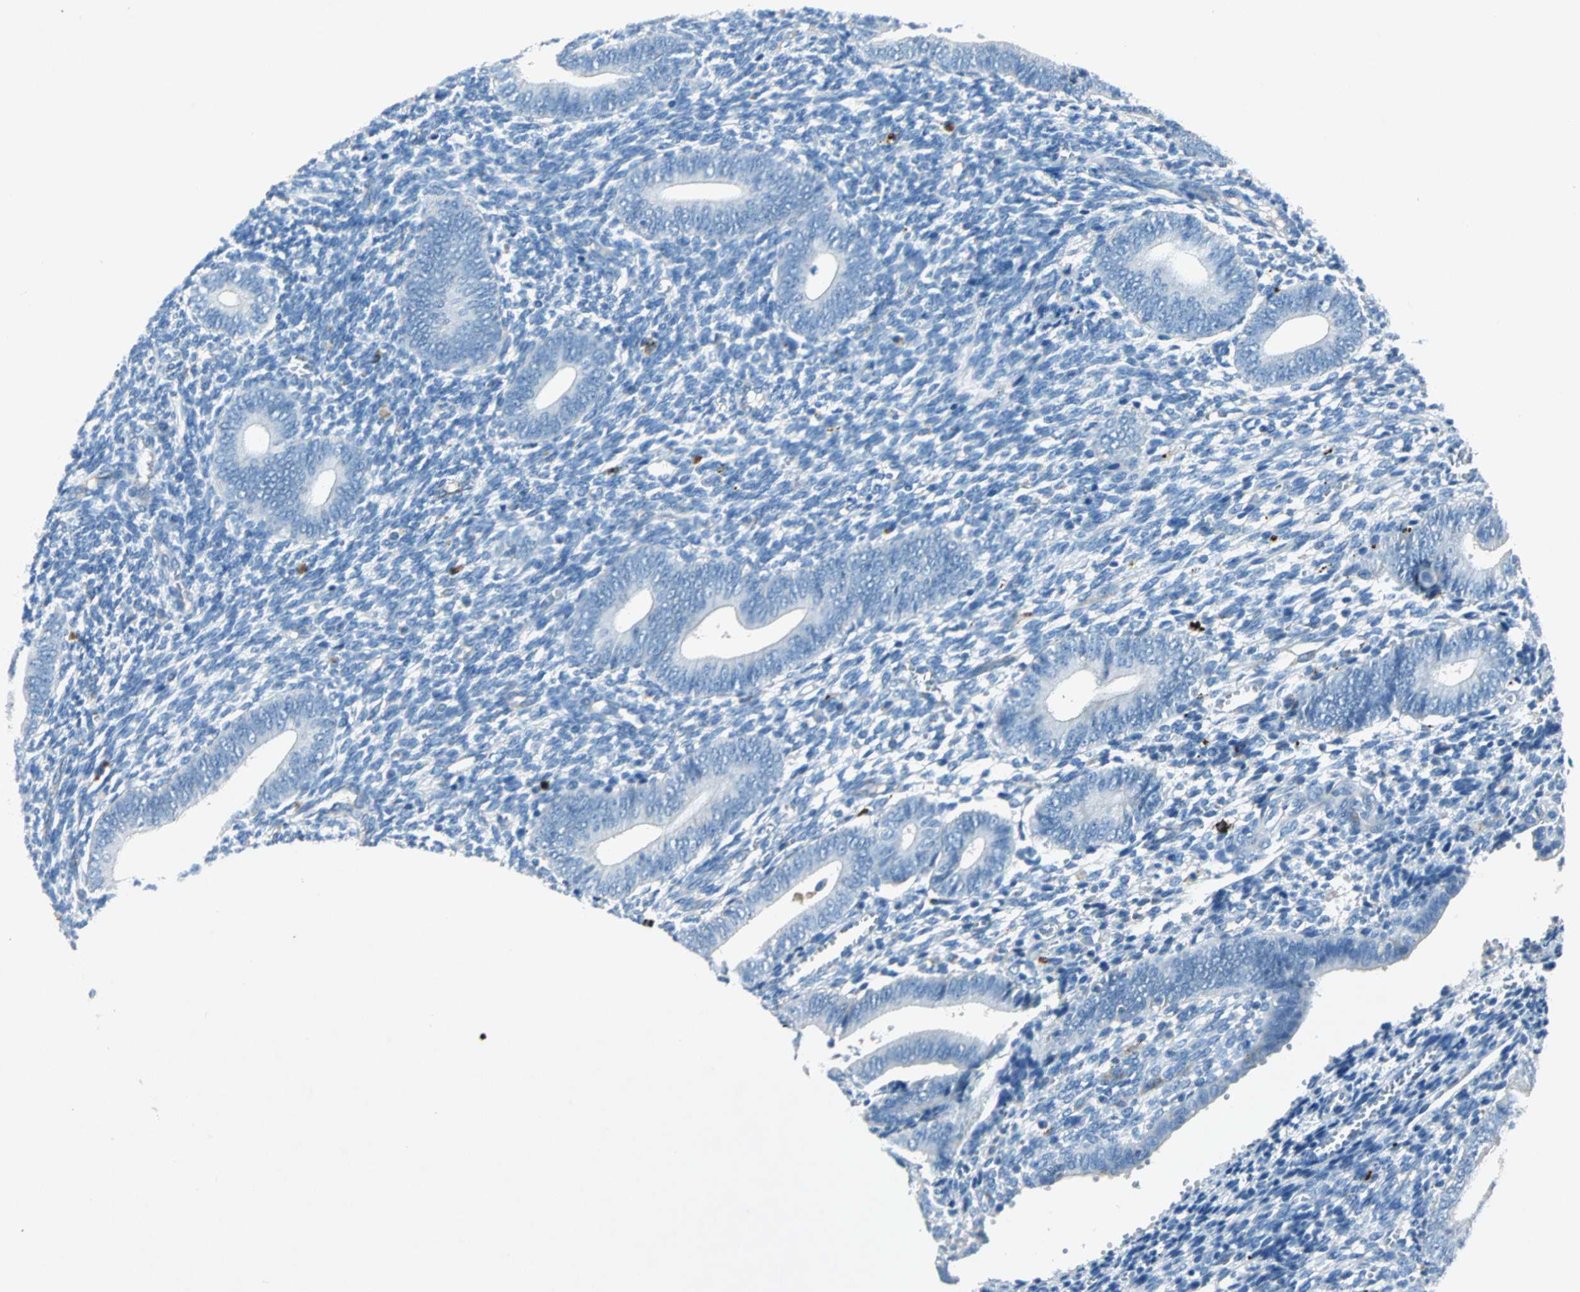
{"staining": {"intensity": "negative", "quantity": "none", "location": "none"}, "tissue": "endometrium", "cell_type": "Cells in endometrial stroma", "image_type": "normal", "snomed": [{"axis": "morphology", "description": "Normal tissue, NOS"}, {"axis": "topography", "description": "Uterus"}, {"axis": "topography", "description": "Endometrium"}], "caption": "This is a photomicrograph of IHC staining of unremarkable endometrium, which shows no positivity in cells in endometrial stroma.", "gene": "RPS13", "patient": {"sex": "female", "age": 33}}